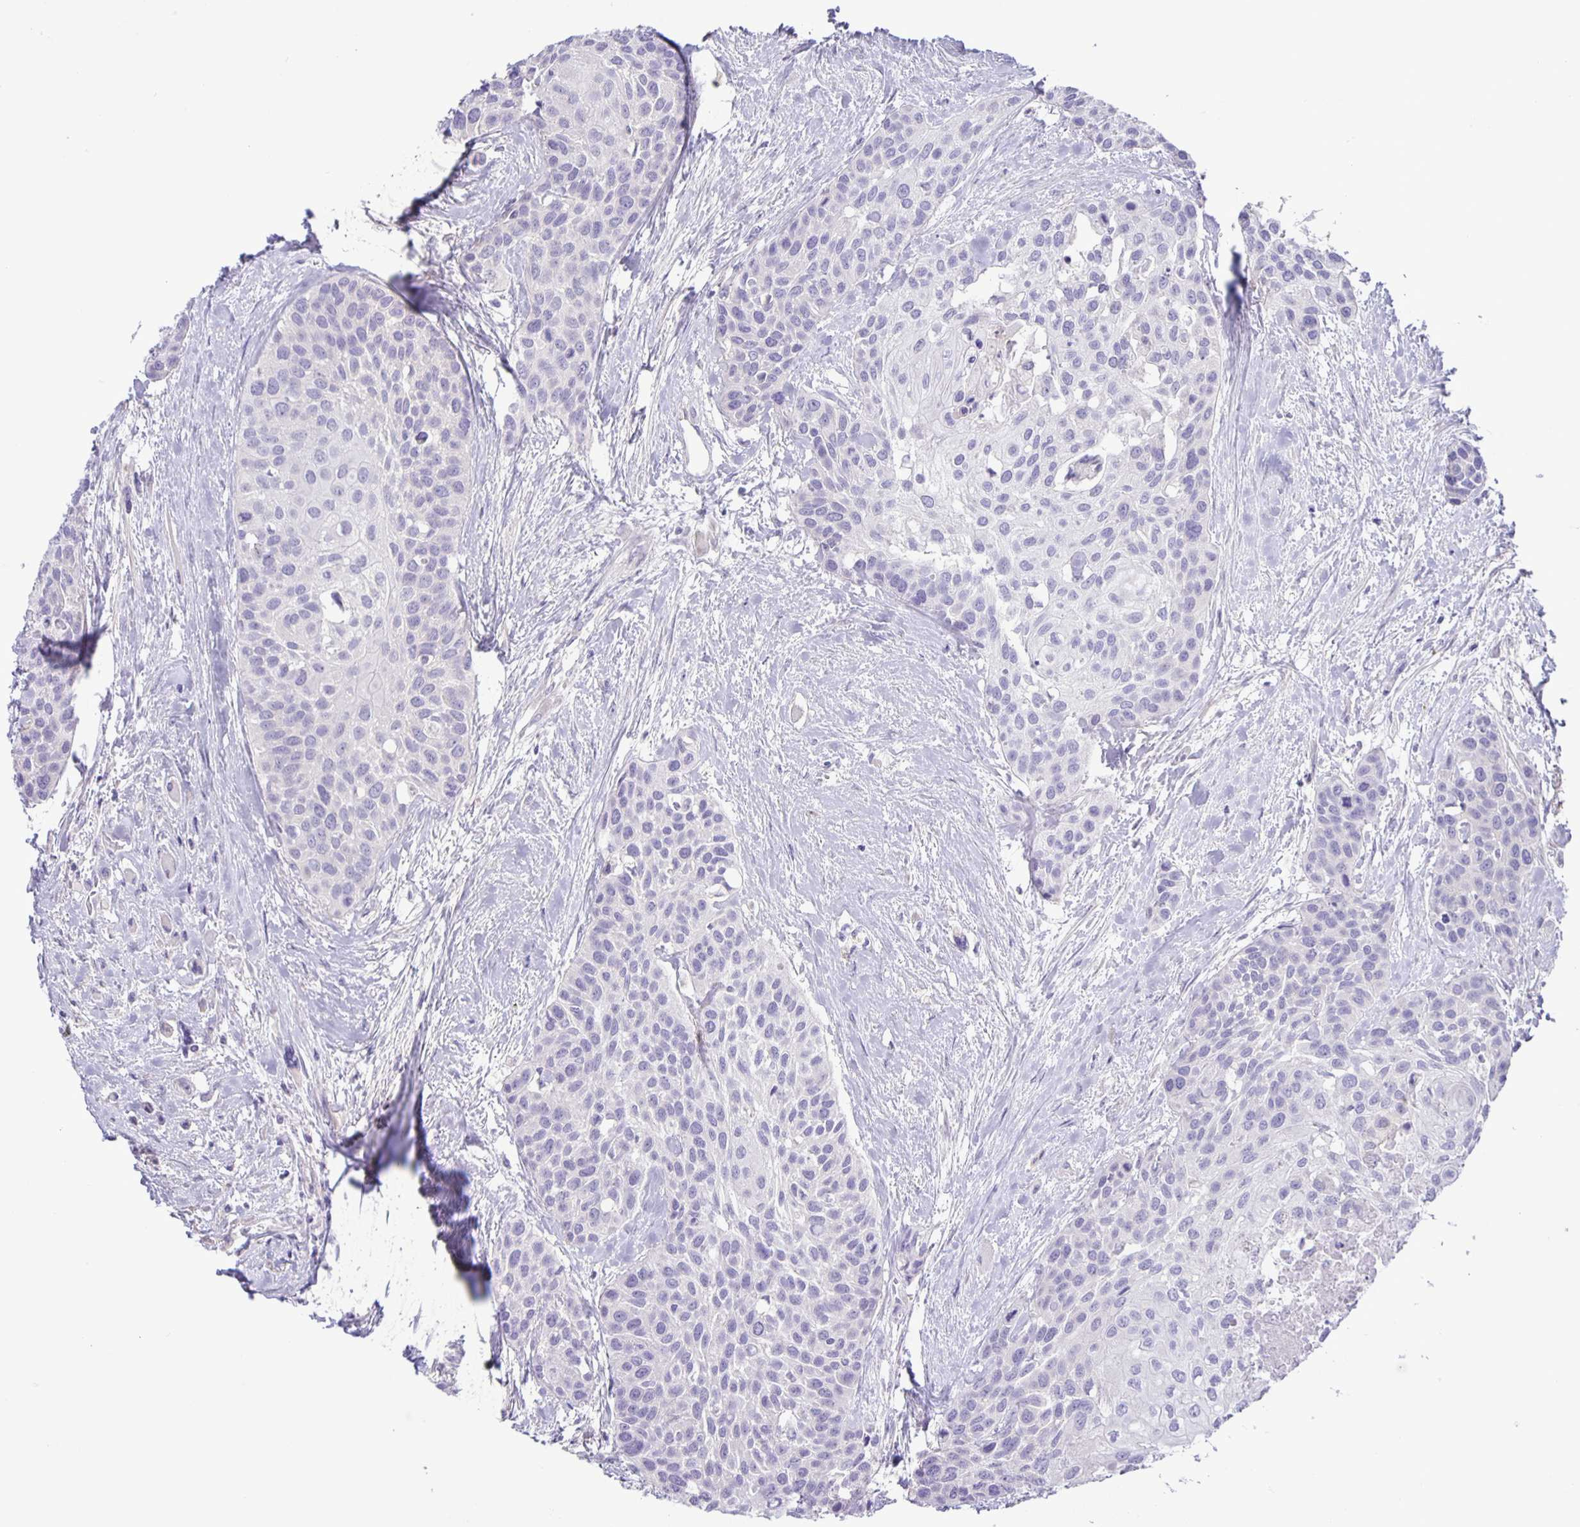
{"staining": {"intensity": "negative", "quantity": "none", "location": "none"}, "tissue": "head and neck cancer", "cell_type": "Tumor cells", "image_type": "cancer", "snomed": [{"axis": "morphology", "description": "Squamous cell carcinoma, NOS"}, {"axis": "topography", "description": "Head-Neck"}], "caption": "Image shows no protein staining in tumor cells of head and neck squamous cell carcinoma tissue.", "gene": "ADCK1", "patient": {"sex": "female", "age": 50}}